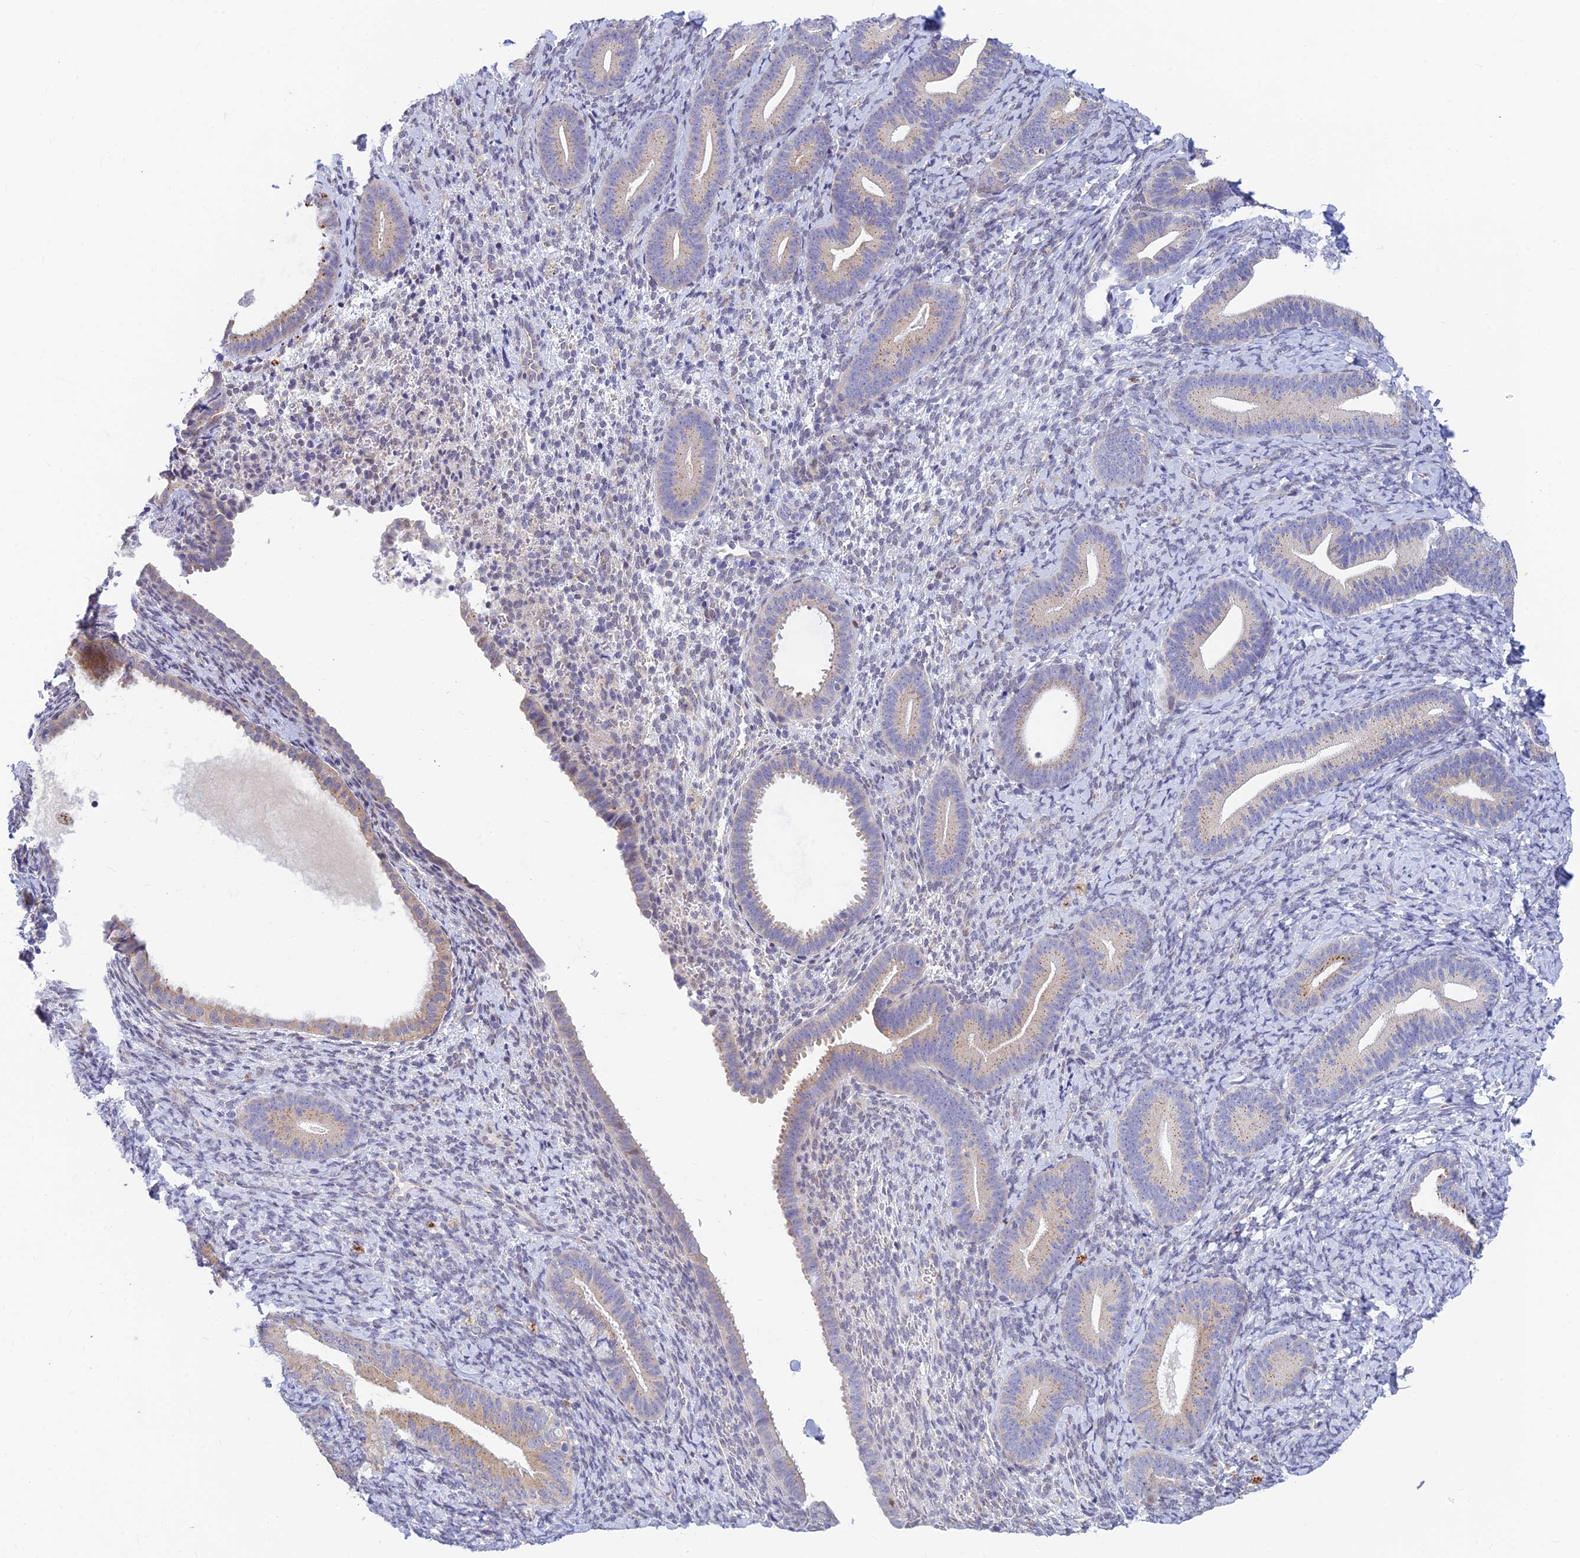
{"staining": {"intensity": "negative", "quantity": "none", "location": "none"}, "tissue": "endometrium", "cell_type": "Cells in endometrial stroma", "image_type": "normal", "snomed": [{"axis": "morphology", "description": "Normal tissue, NOS"}, {"axis": "topography", "description": "Endometrium"}], "caption": "High power microscopy photomicrograph of an IHC histopathology image of normal endometrium, revealing no significant expression in cells in endometrial stroma.", "gene": "INKA1", "patient": {"sex": "female", "age": 65}}